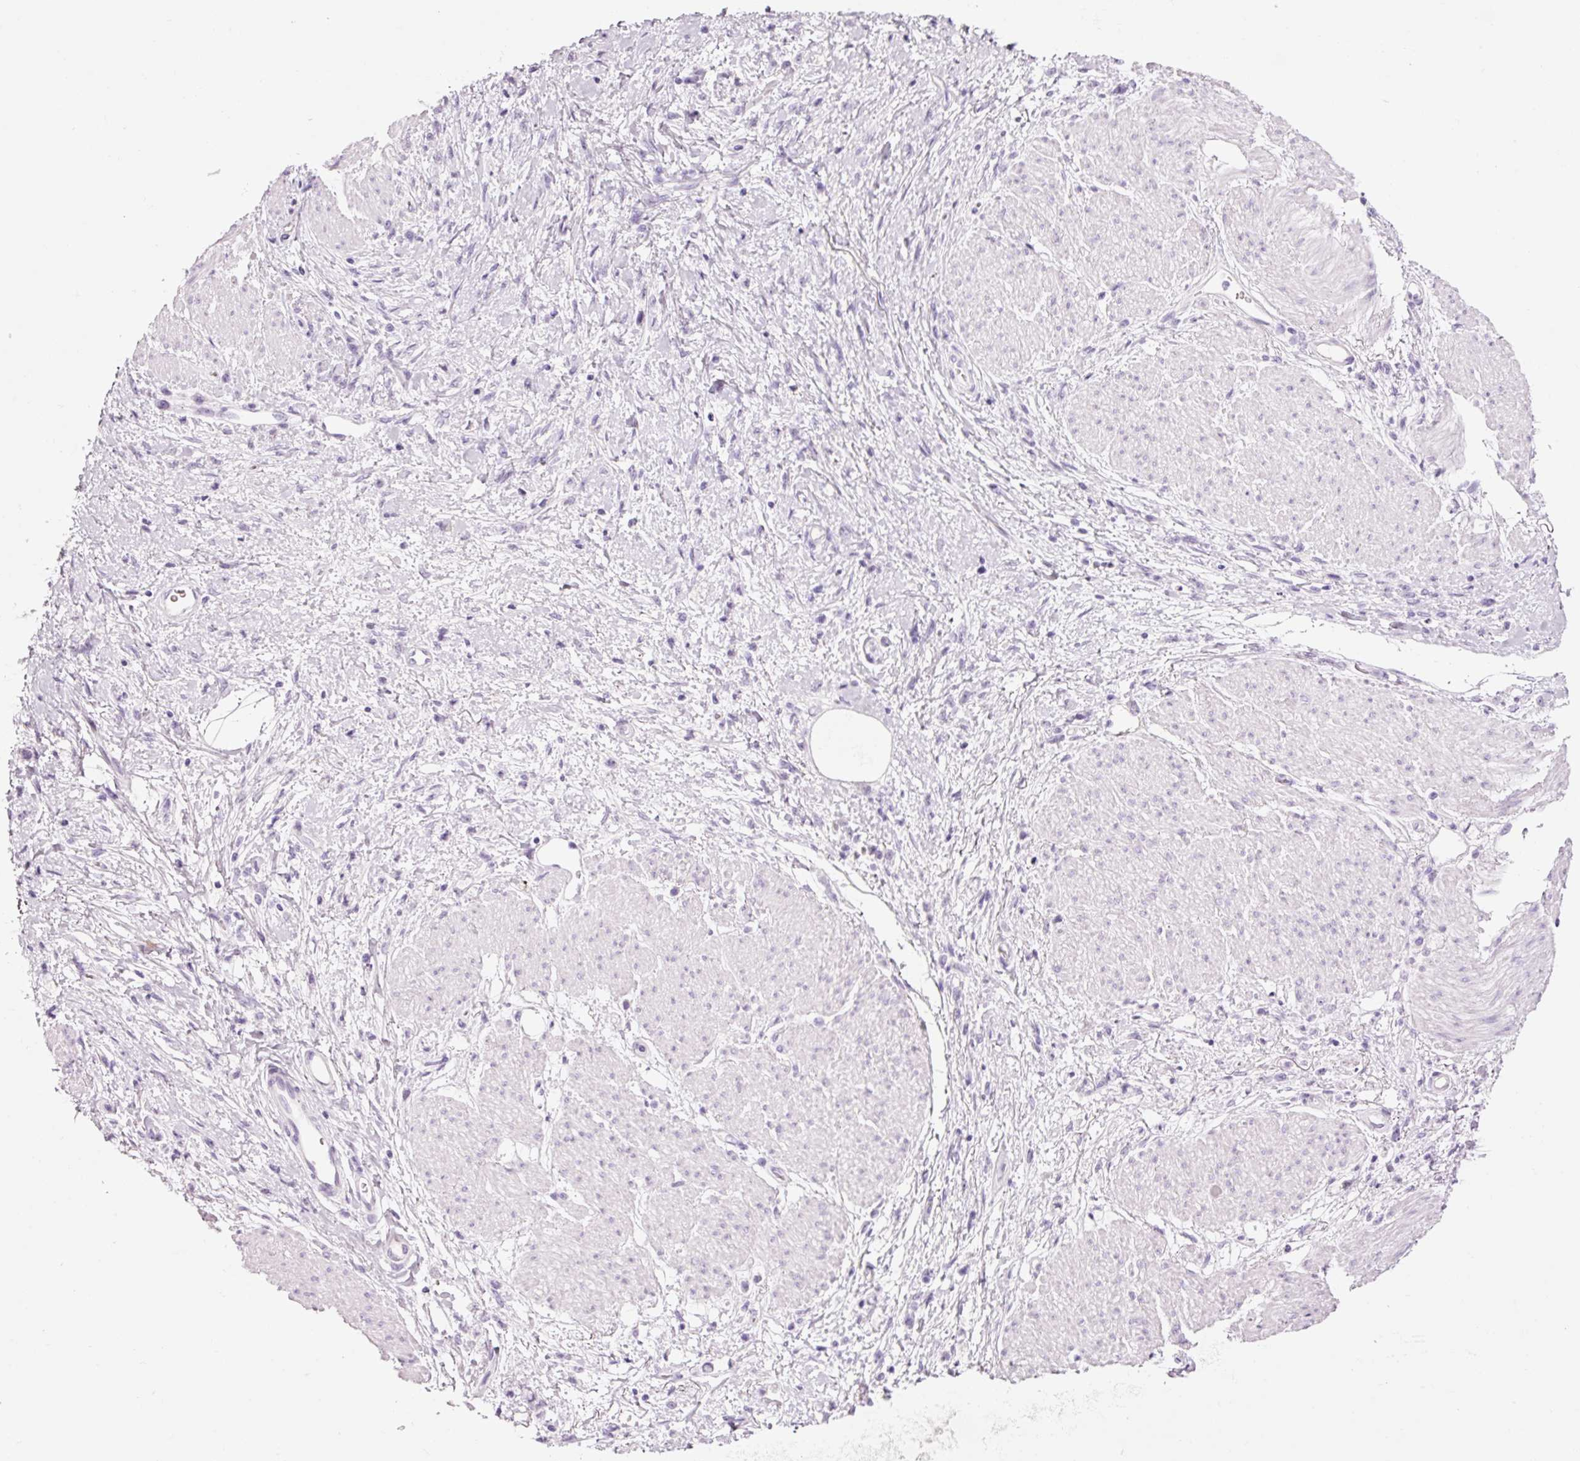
{"staining": {"intensity": "negative", "quantity": "none", "location": "none"}, "tissue": "stomach cancer", "cell_type": "Tumor cells", "image_type": "cancer", "snomed": [{"axis": "morphology", "description": "Adenocarcinoma, NOS"}, {"axis": "topography", "description": "Stomach"}], "caption": "High magnification brightfield microscopy of adenocarcinoma (stomach) stained with DAB (brown) and counterstained with hematoxylin (blue): tumor cells show no significant expression.", "gene": "KLF1", "patient": {"sex": "female", "age": 60}}